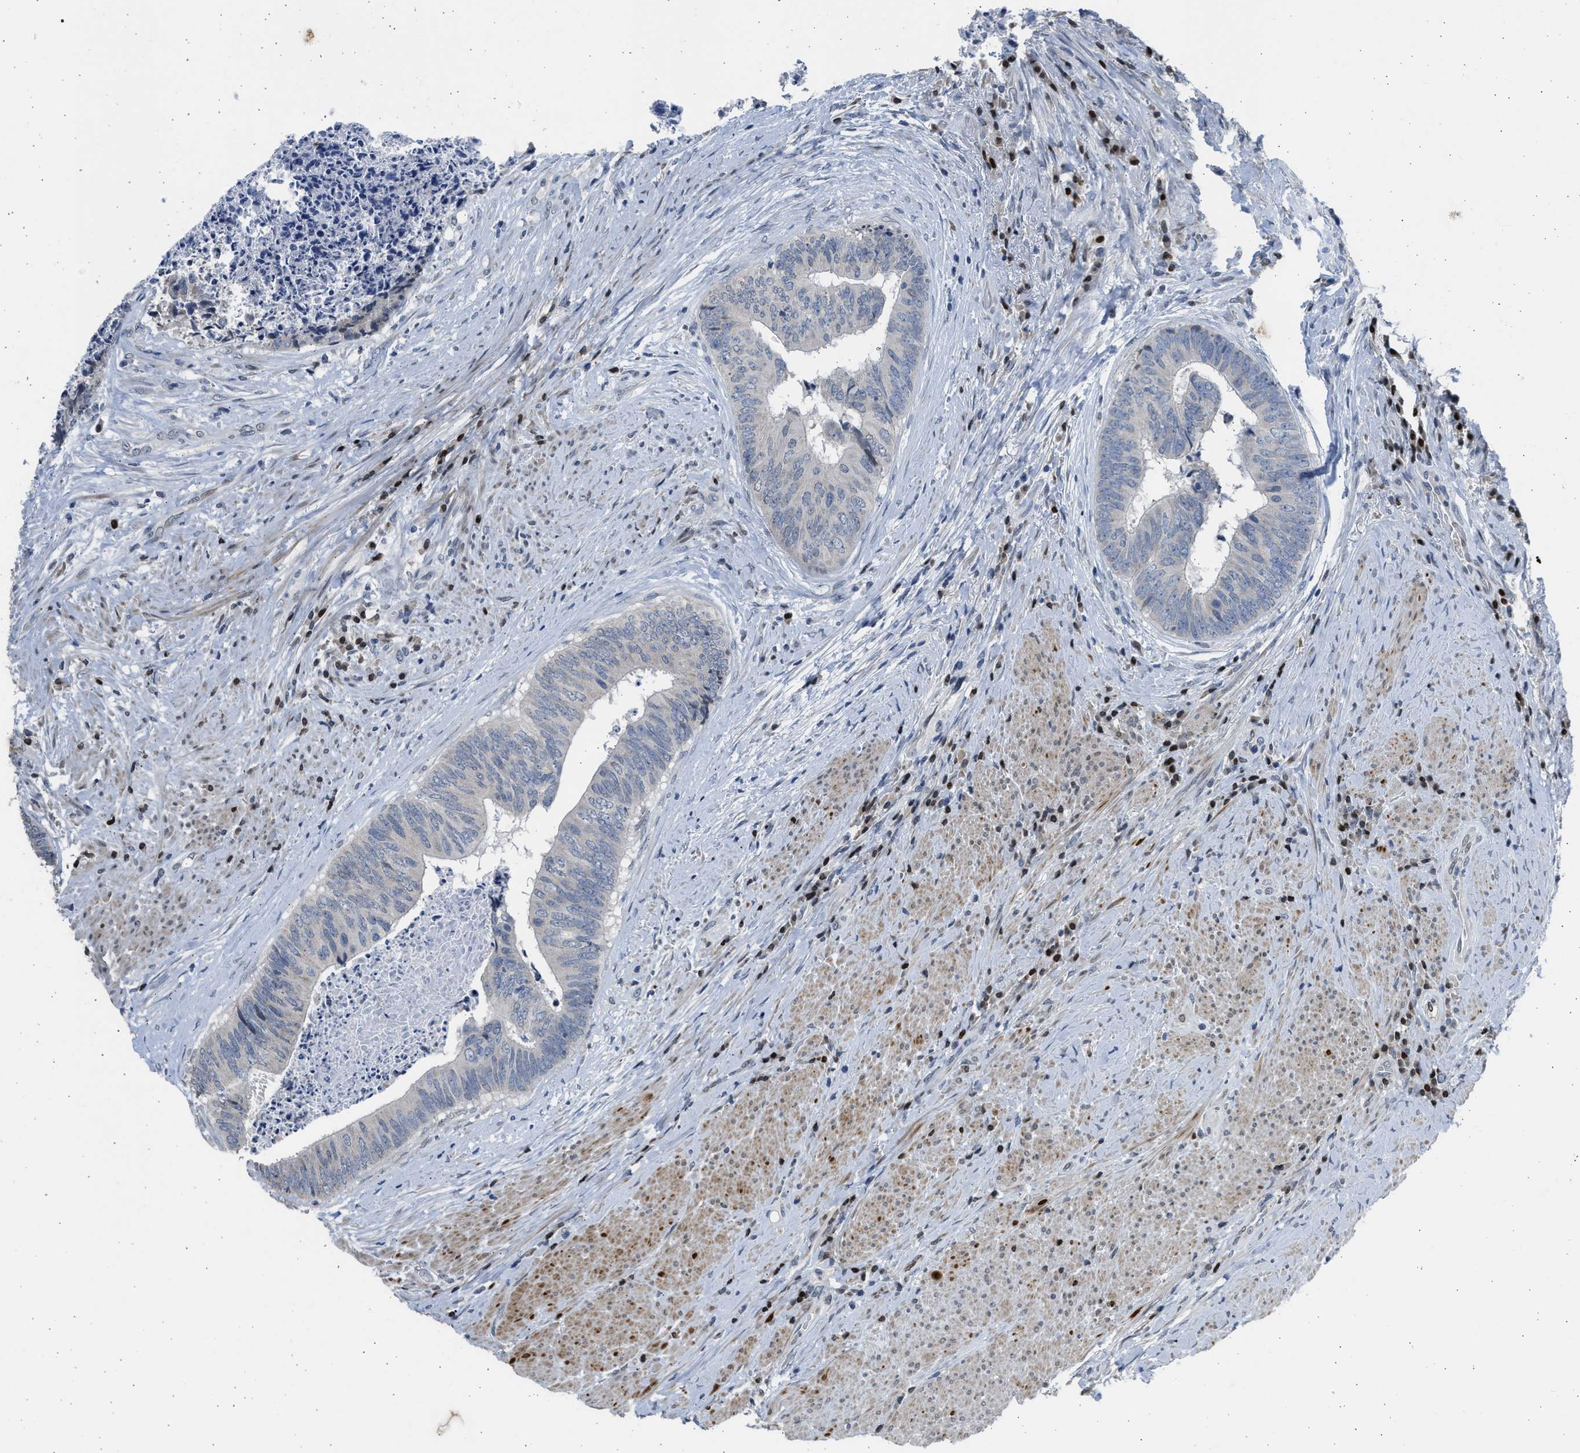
{"staining": {"intensity": "negative", "quantity": "none", "location": "none"}, "tissue": "colorectal cancer", "cell_type": "Tumor cells", "image_type": "cancer", "snomed": [{"axis": "morphology", "description": "Adenocarcinoma, NOS"}, {"axis": "topography", "description": "Rectum"}], "caption": "A histopathology image of human colorectal adenocarcinoma is negative for staining in tumor cells. (DAB immunohistochemistry with hematoxylin counter stain).", "gene": "HMGN3", "patient": {"sex": "male", "age": 72}}